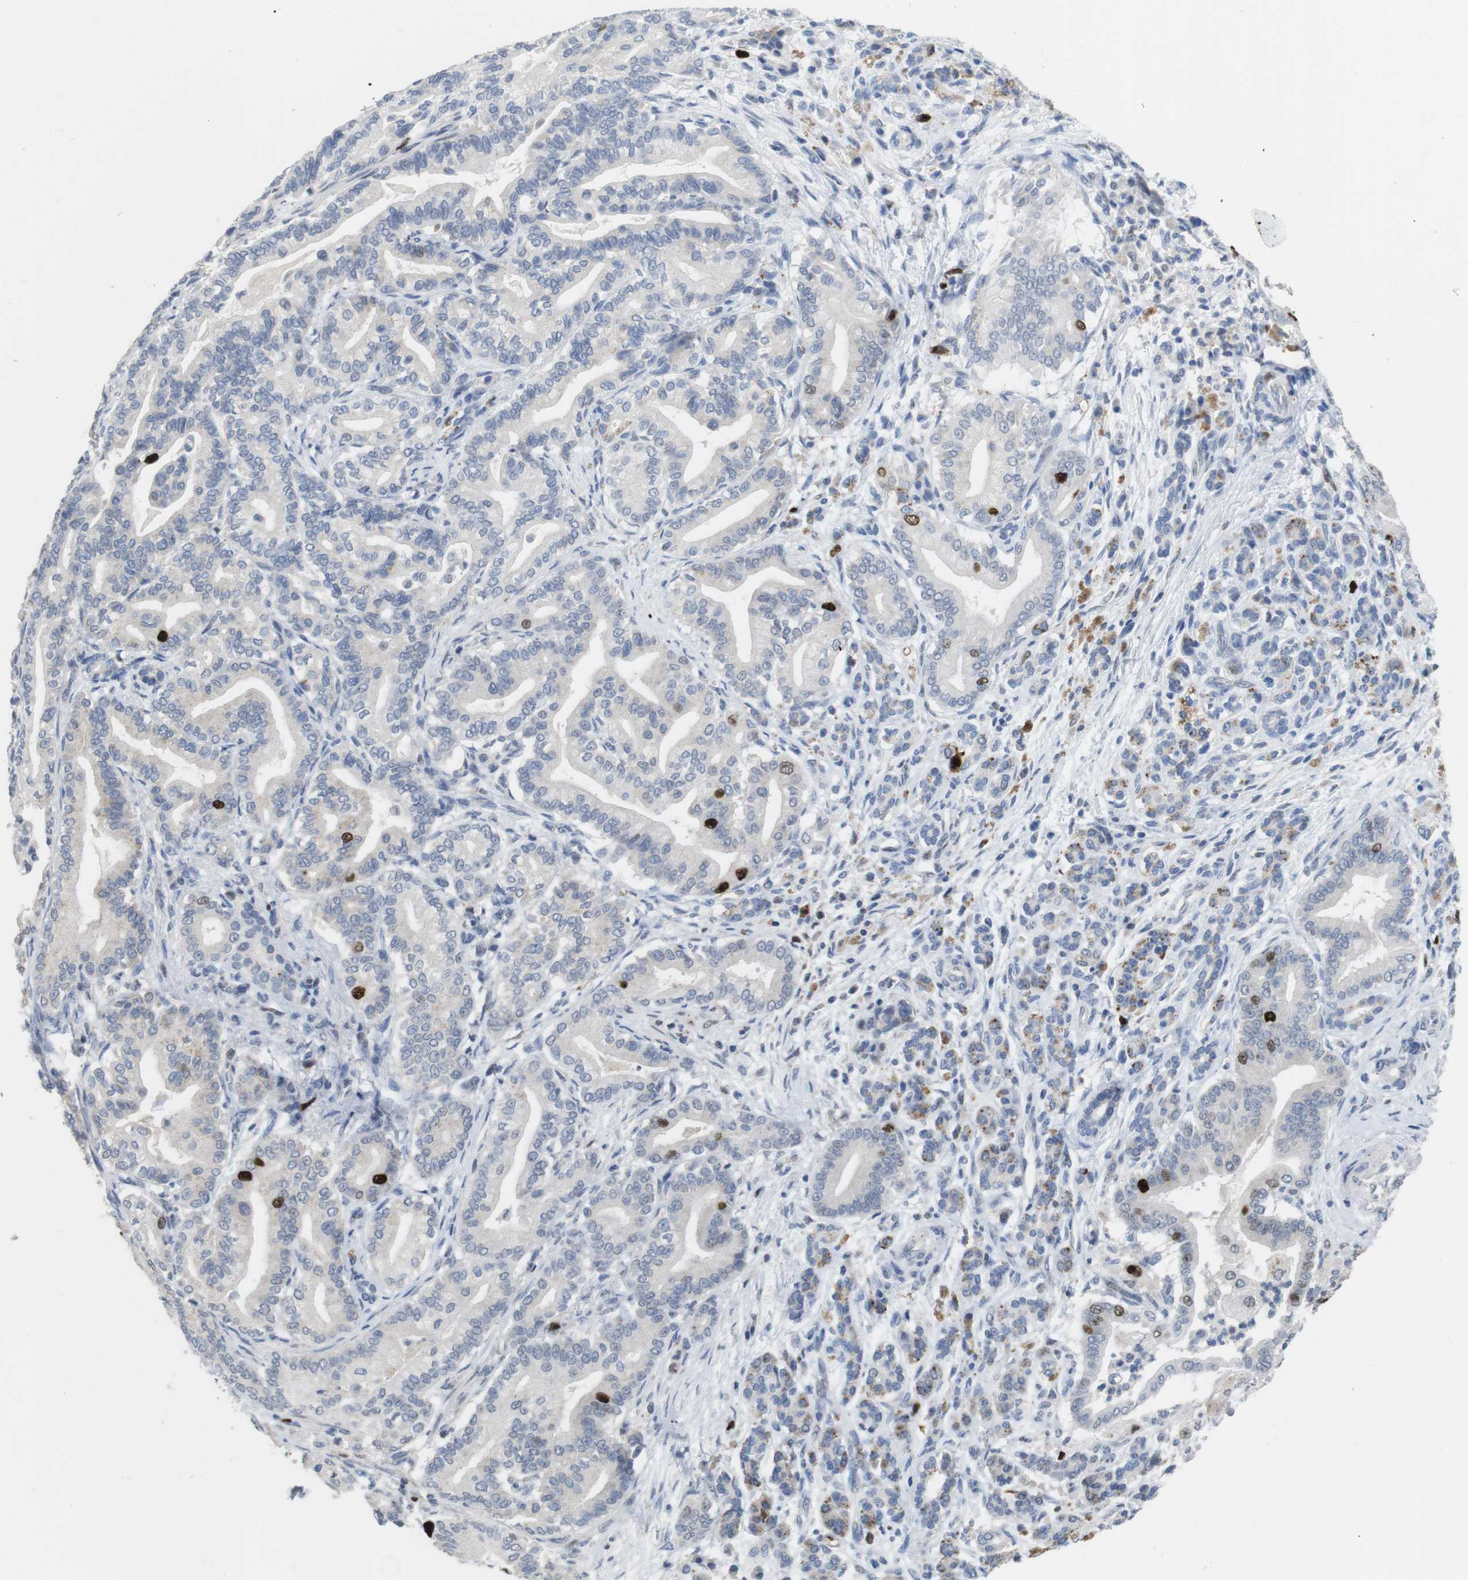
{"staining": {"intensity": "strong", "quantity": "<25%", "location": "nuclear"}, "tissue": "pancreatic cancer", "cell_type": "Tumor cells", "image_type": "cancer", "snomed": [{"axis": "morphology", "description": "Normal tissue, NOS"}, {"axis": "morphology", "description": "Adenocarcinoma, NOS"}, {"axis": "topography", "description": "Pancreas"}], "caption": "A histopathology image of human pancreatic cancer stained for a protein demonstrates strong nuclear brown staining in tumor cells. The protein of interest is stained brown, and the nuclei are stained in blue (DAB (3,3'-diaminobenzidine) IHC with brightfield microscopy, high magnification).", "gene": "KPNA2", "patient": {"sex": "male", "age": 63}}